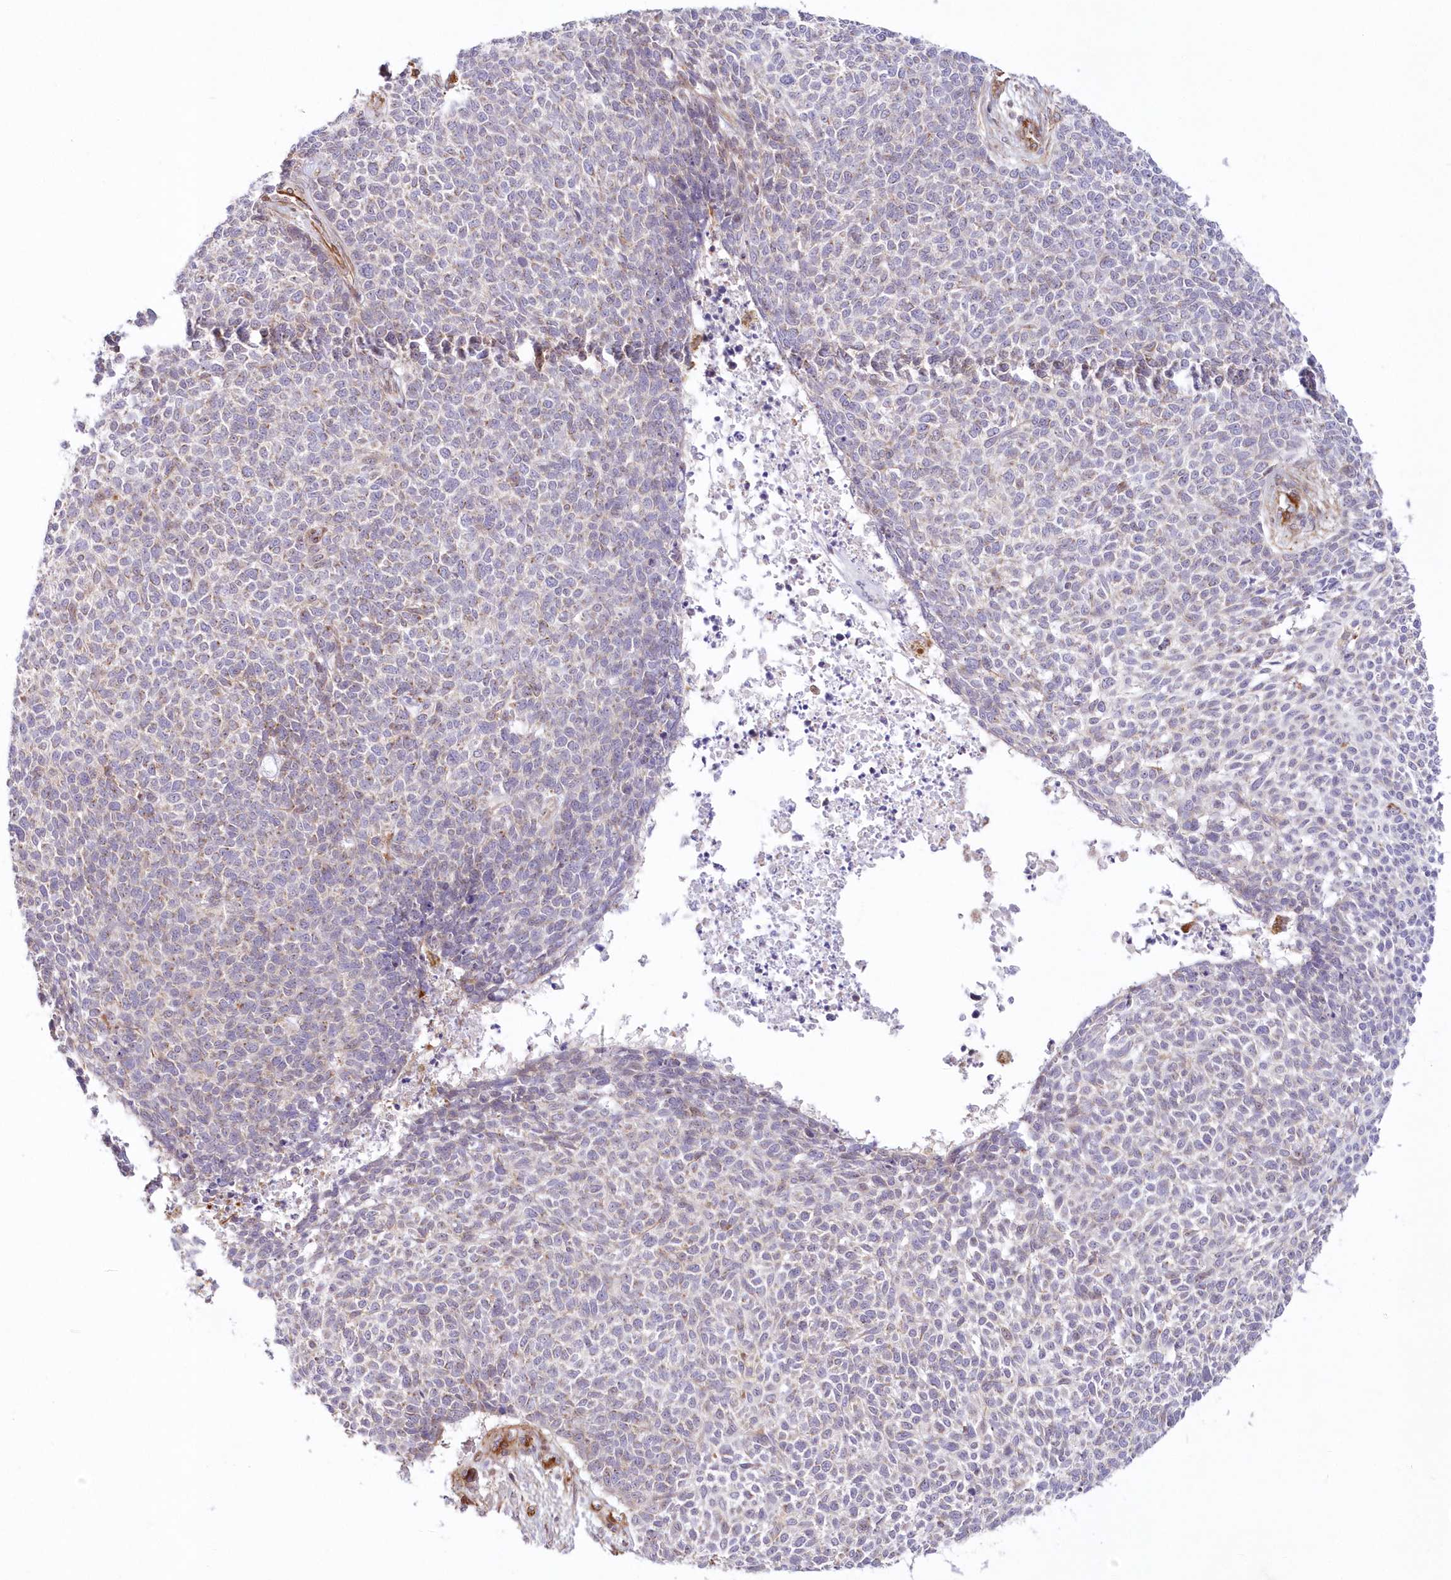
{"staining": {"intensity": "negative", "quantity": "none", "location": "none"}, "tissue": "skin cancer", "cell_type": "Tumor cells", "image_type": "cancer", "snomed": [{"axis": "morphology", "description": "Basal cell carcinoma"}, {"axis": "topography", "description": "Skin"}], "caption": "Protein analysis of skin basal cell carcinoma exhibits no significant positivity in tumor cells.", "gene": "AFAP1L2", "patient": {"sex": "female", "age": 84}}